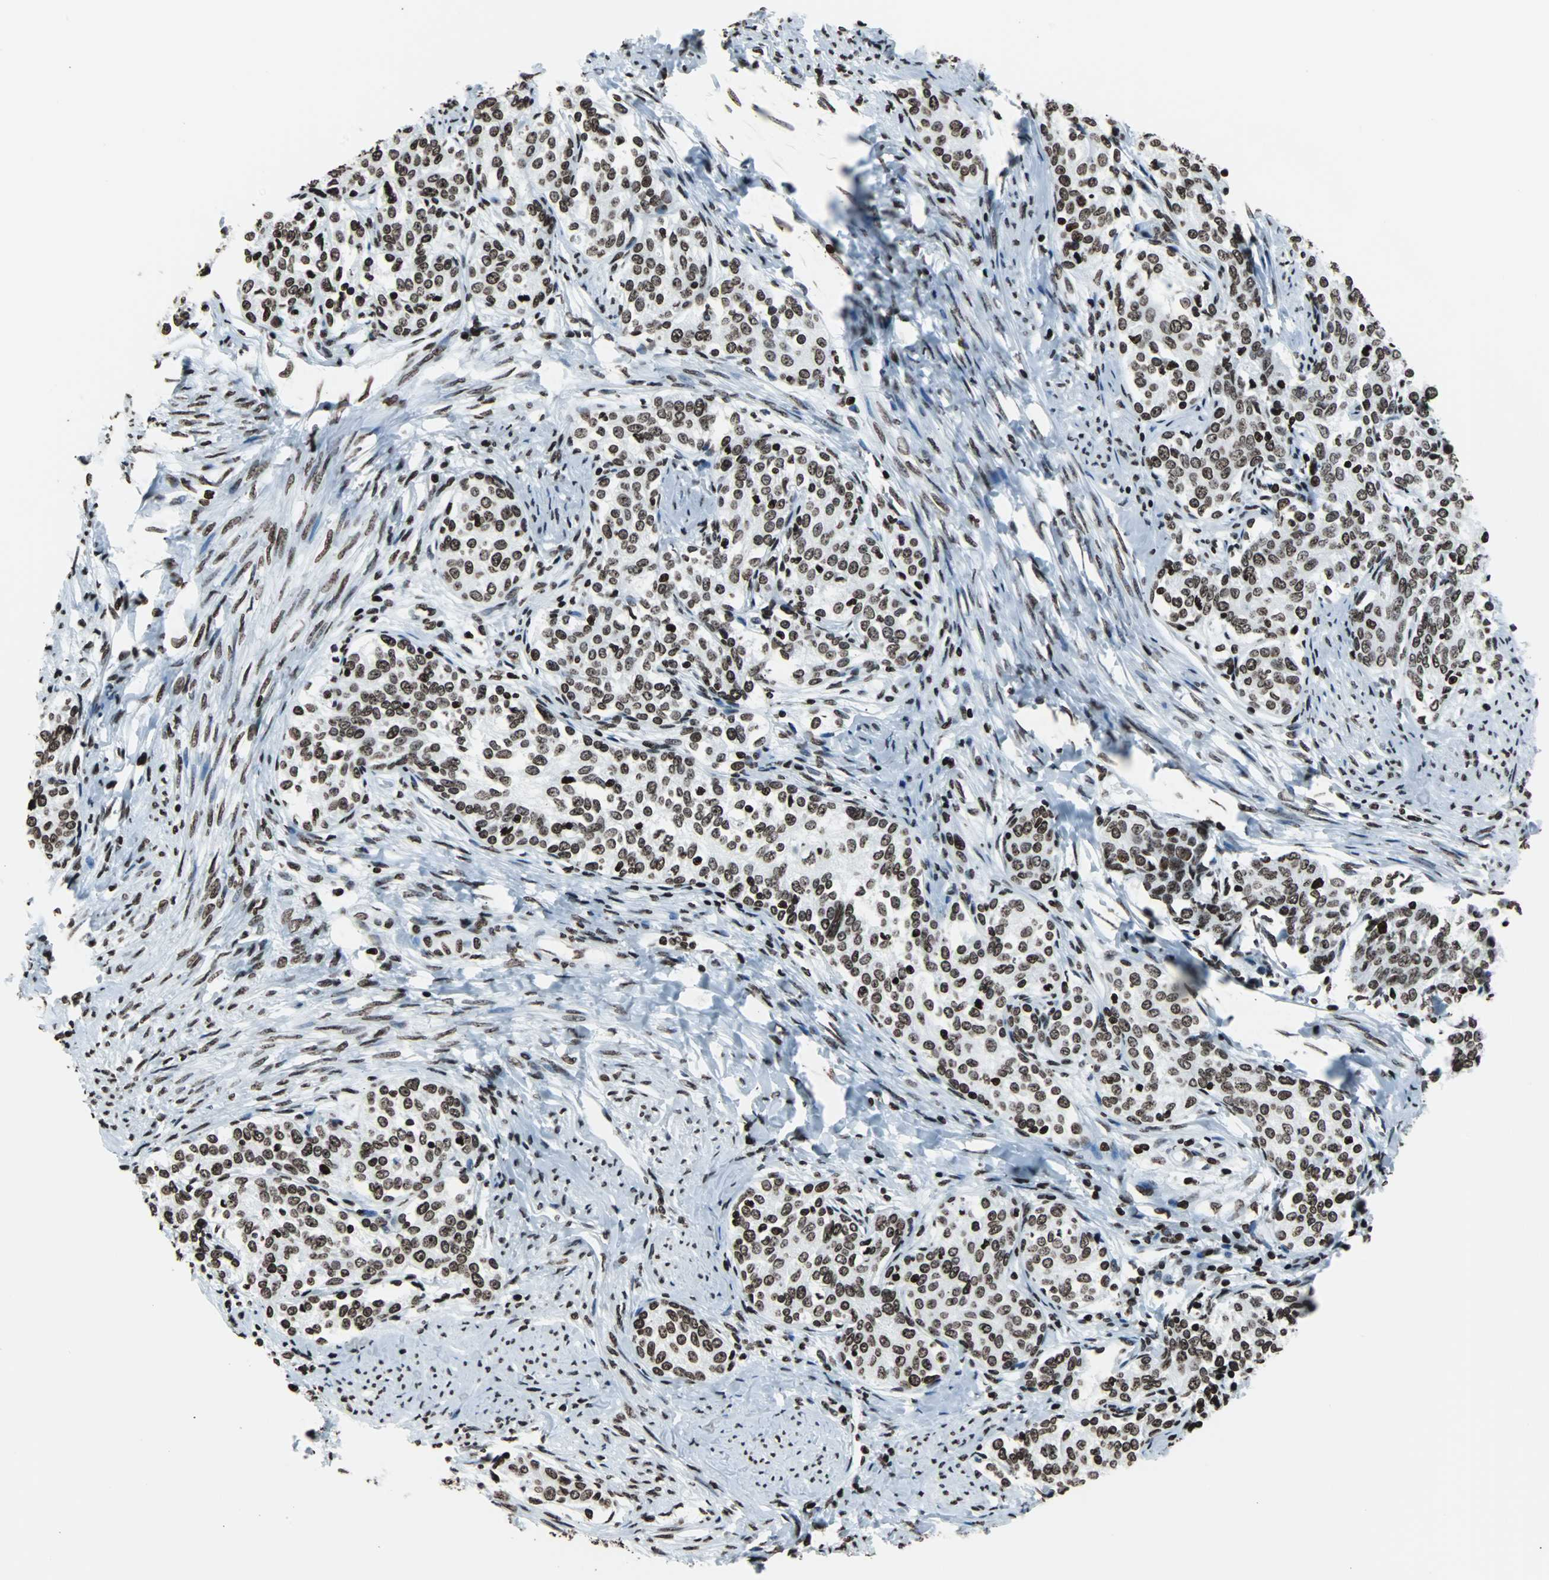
{"staining": {"intensity": "strong", "quantity": ">75%", "location": "nuclear"}, "tissue": "cervical cancer", "cell_type": "Tumor cells", "image_type": "cancer", "snomed": [{"axis": "morphology", "description": "Squamous cell carcinoma, NOS"}, {"axis": "morphology", "description": "Adenocarcinoma, NOS"}, {"axis": "topography", "description": "Cervix"}], "caption": "A histopathology image of squamous cell carcinoma (cervical) stained for a protein displays strong nuclear brown staining in tumor cells.", "gene": "H2BC18", "patient": {"sex": "female", "age": 52}}